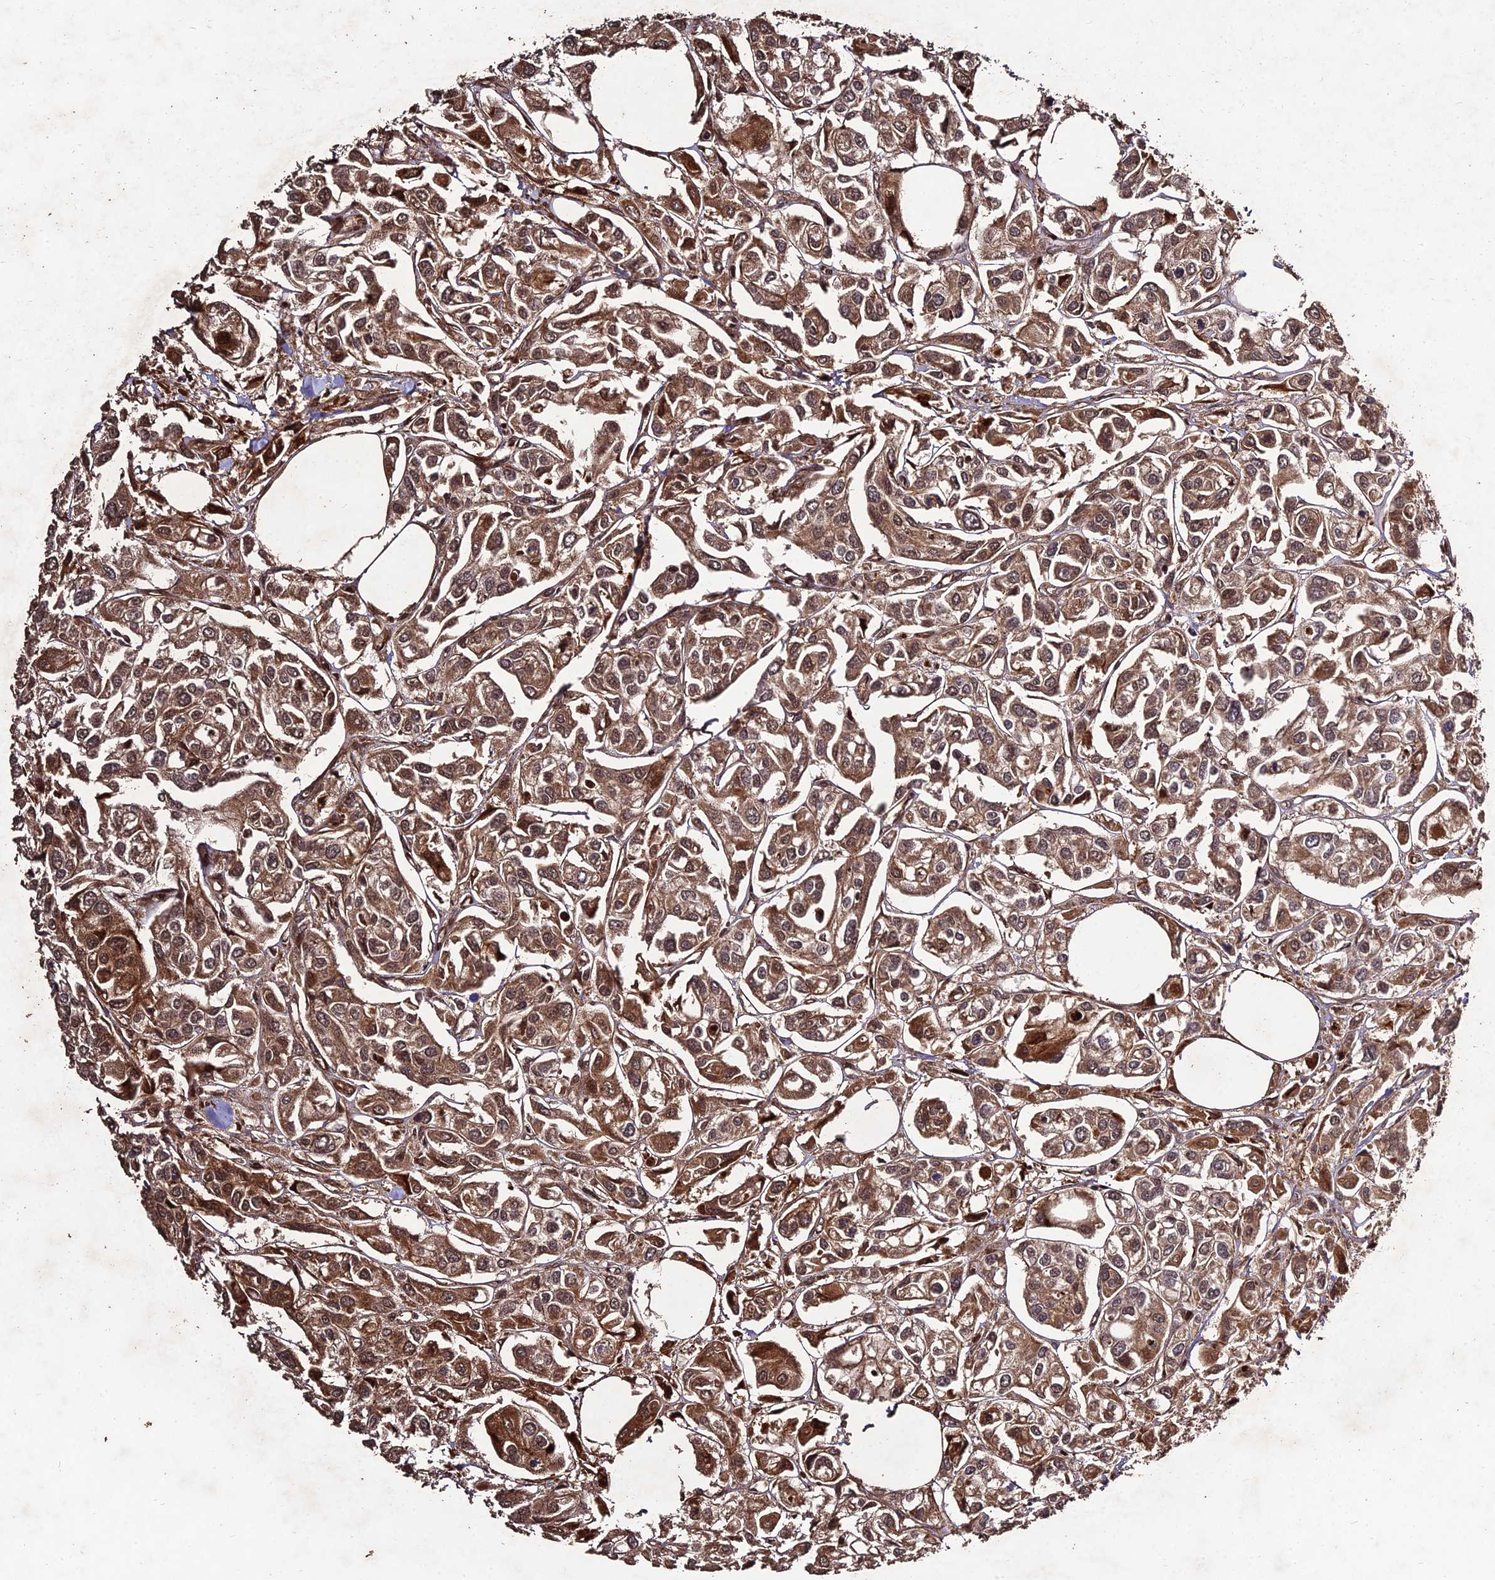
{"staining": {"intensity": "moderate", "quantity": ">75%", "location": "cytoplasmic/membranous,nuclear"}, "tissue": "urothelial cancer", "cell_type": "Tumor cells", "image_type": "cancer", "snomed": [{"axis": "morphology", "description": "Urothelial carcinoma, High grade"}, {"axis": "topography", "description": "Urinary bladder"}], "caption": "IHC of human urothelial cancer displays medium levels of moderate cytoplasmic/membranous and nuclear expression in approximately >75% of tumor cells. Immunohistochemistry (ihc) stains the protein of interest in brown and the nuclei are stained blue.", "gene": "MKKS", "patient": {"sex": "male", "age": 67}}